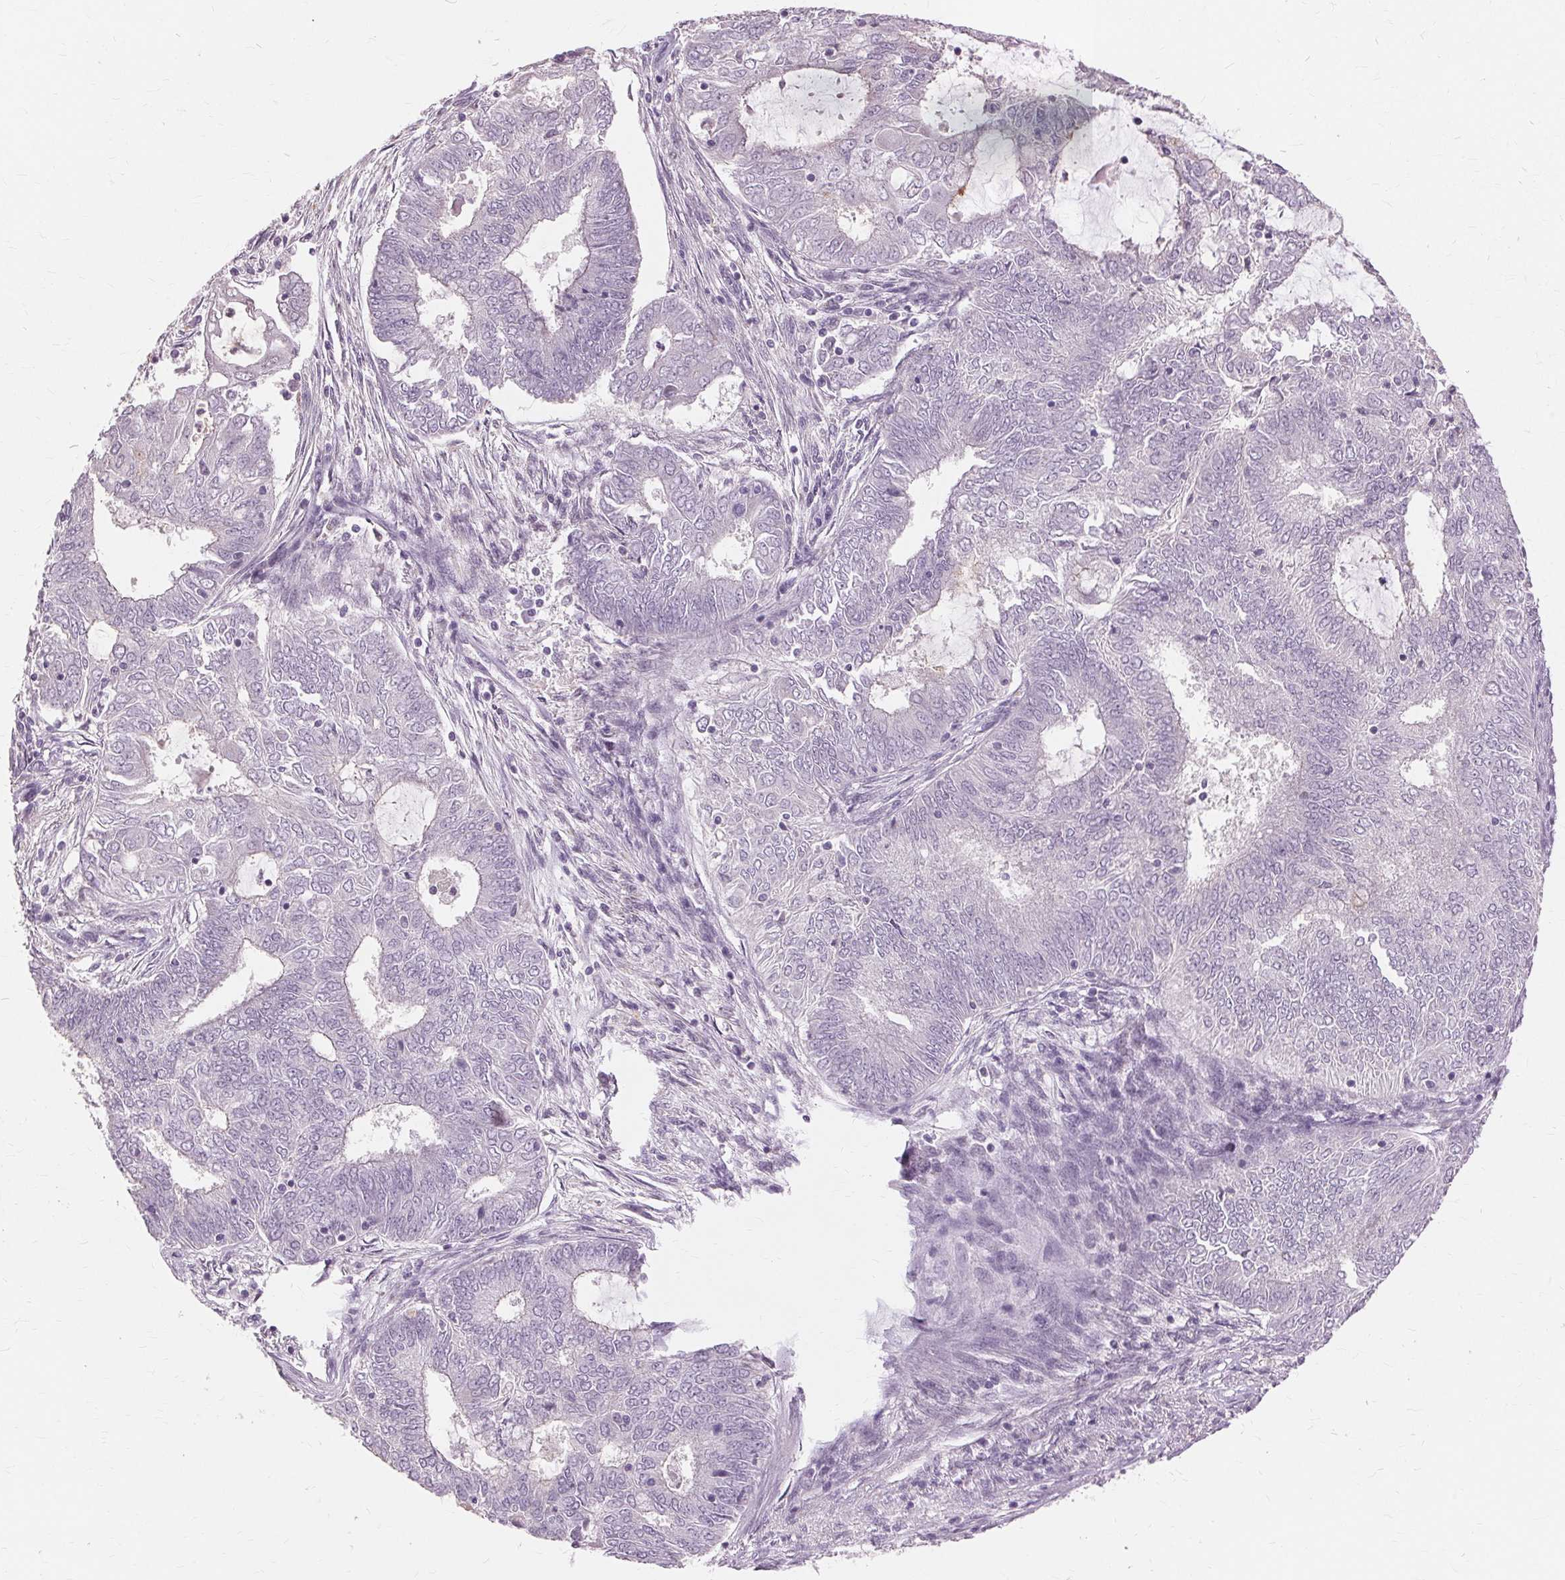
{"staining": {"intensity": "negative", "quantity": "none", "location": "none"}, "tissue": "endometrial cancer", "cell_type": "Tumor cells", "image_type": "cancer", "snomed": [{"axis": "morphology", "description": "Adenocarcinoma, NOS"}, {"axis": "topography", "description": "Endometrium"}], "caption": "The immunohistochemistry (IHC) micrograph has no significant positivity in tumor cells of endometrial cancer (adenocarcinoma) tissue.", "gene": "SIGLEC6", "patient": {"sex": "female", "age": 62}}